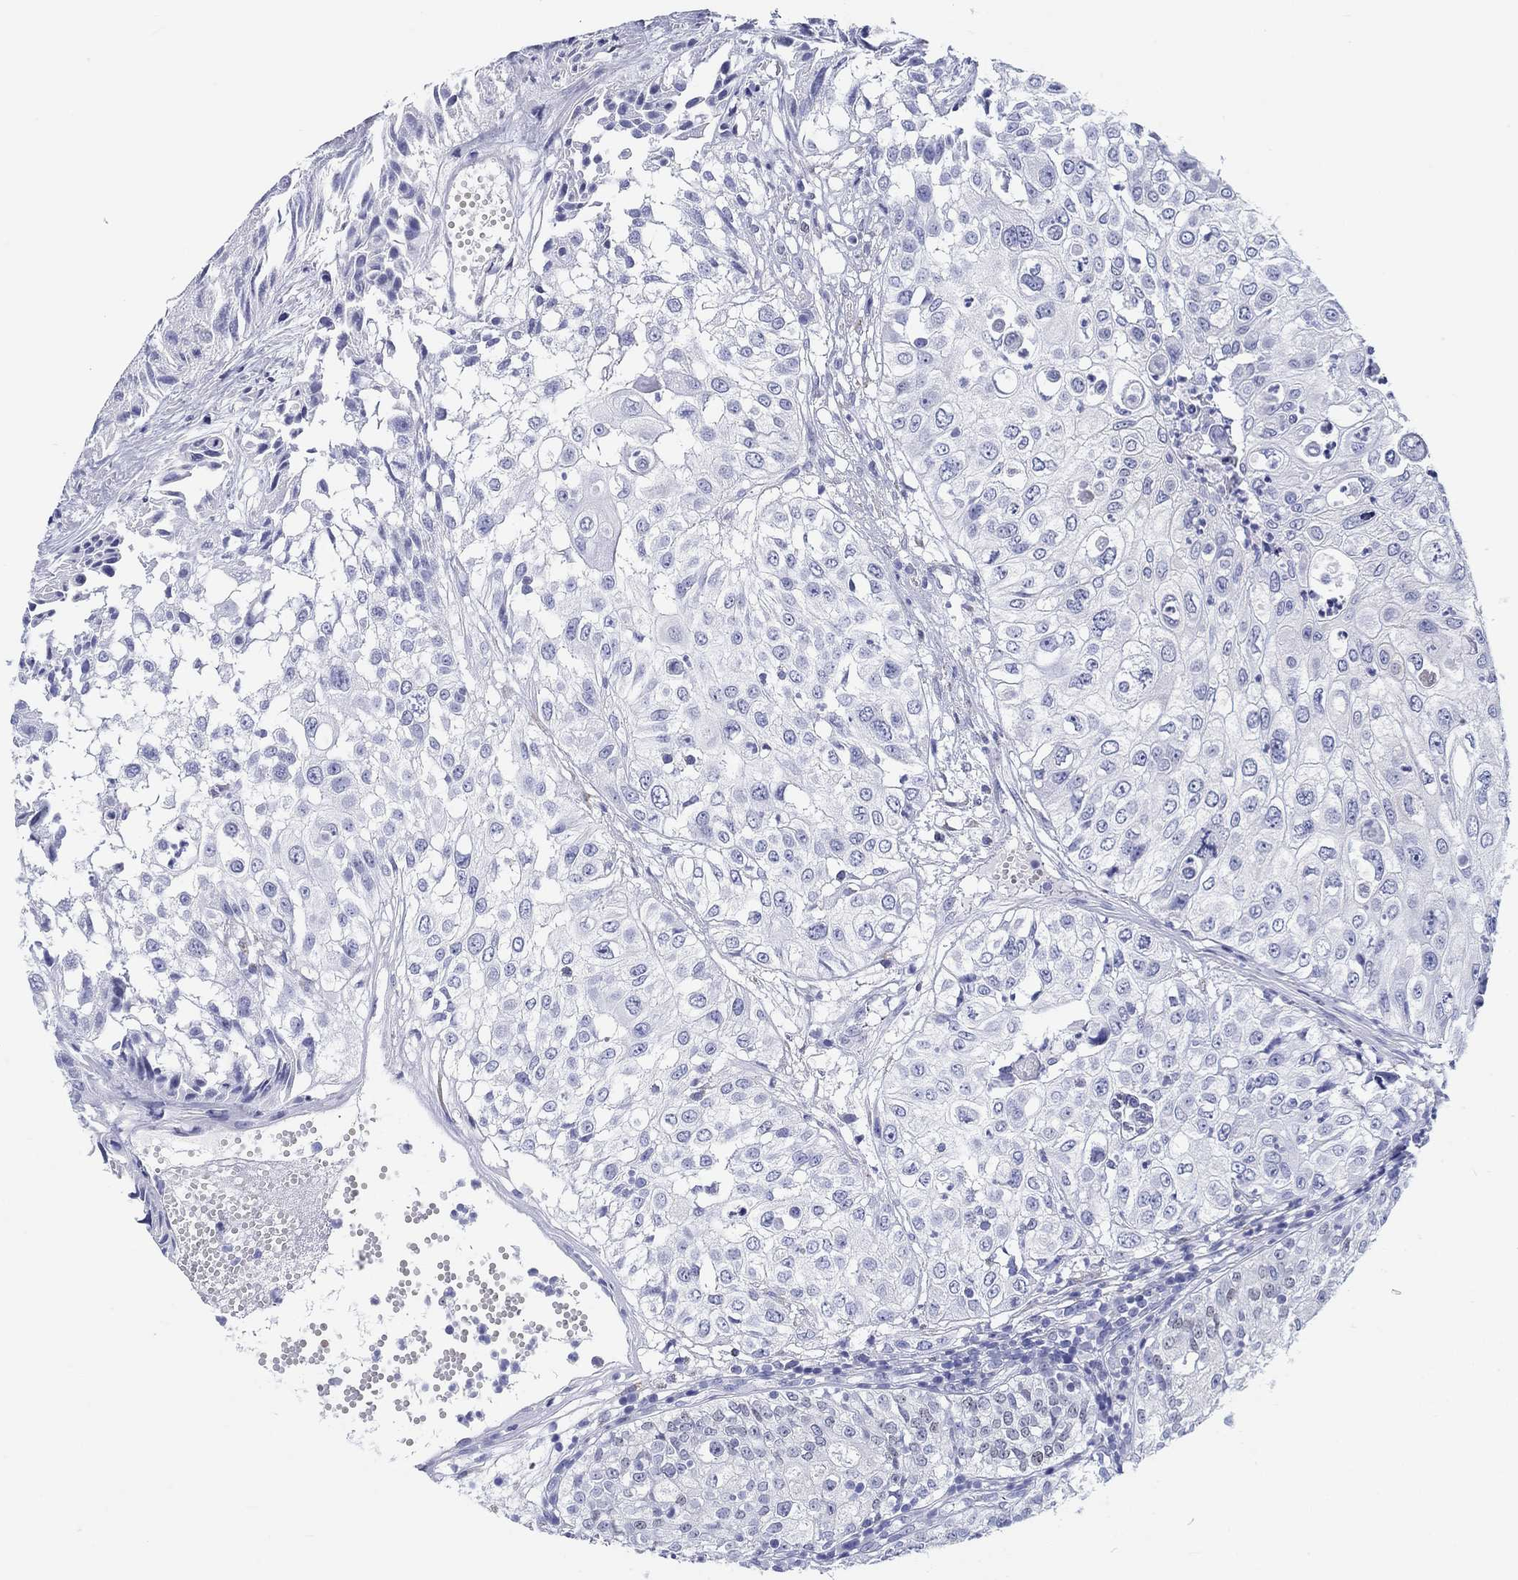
{"staining": {"intensity": "negative", "quantity": "none", "location": "none"}, "tissue": "urothelial cancer", "cell_type": "Tumor cells", "image_type": "cancer", "snomed": [{"axis": "morphology", "description": "Urothelial carcinoma, High grade"}, {"axis": "topography", "description": "Urinary bladder"}], "caption": "Immunohistochemistry photomicrograph of urothelial cancer stained for a protein (brown), which reveals no expression in tumor cells.", "gene": "H1-1", "patient": {"sex": "female", "age": 79}}